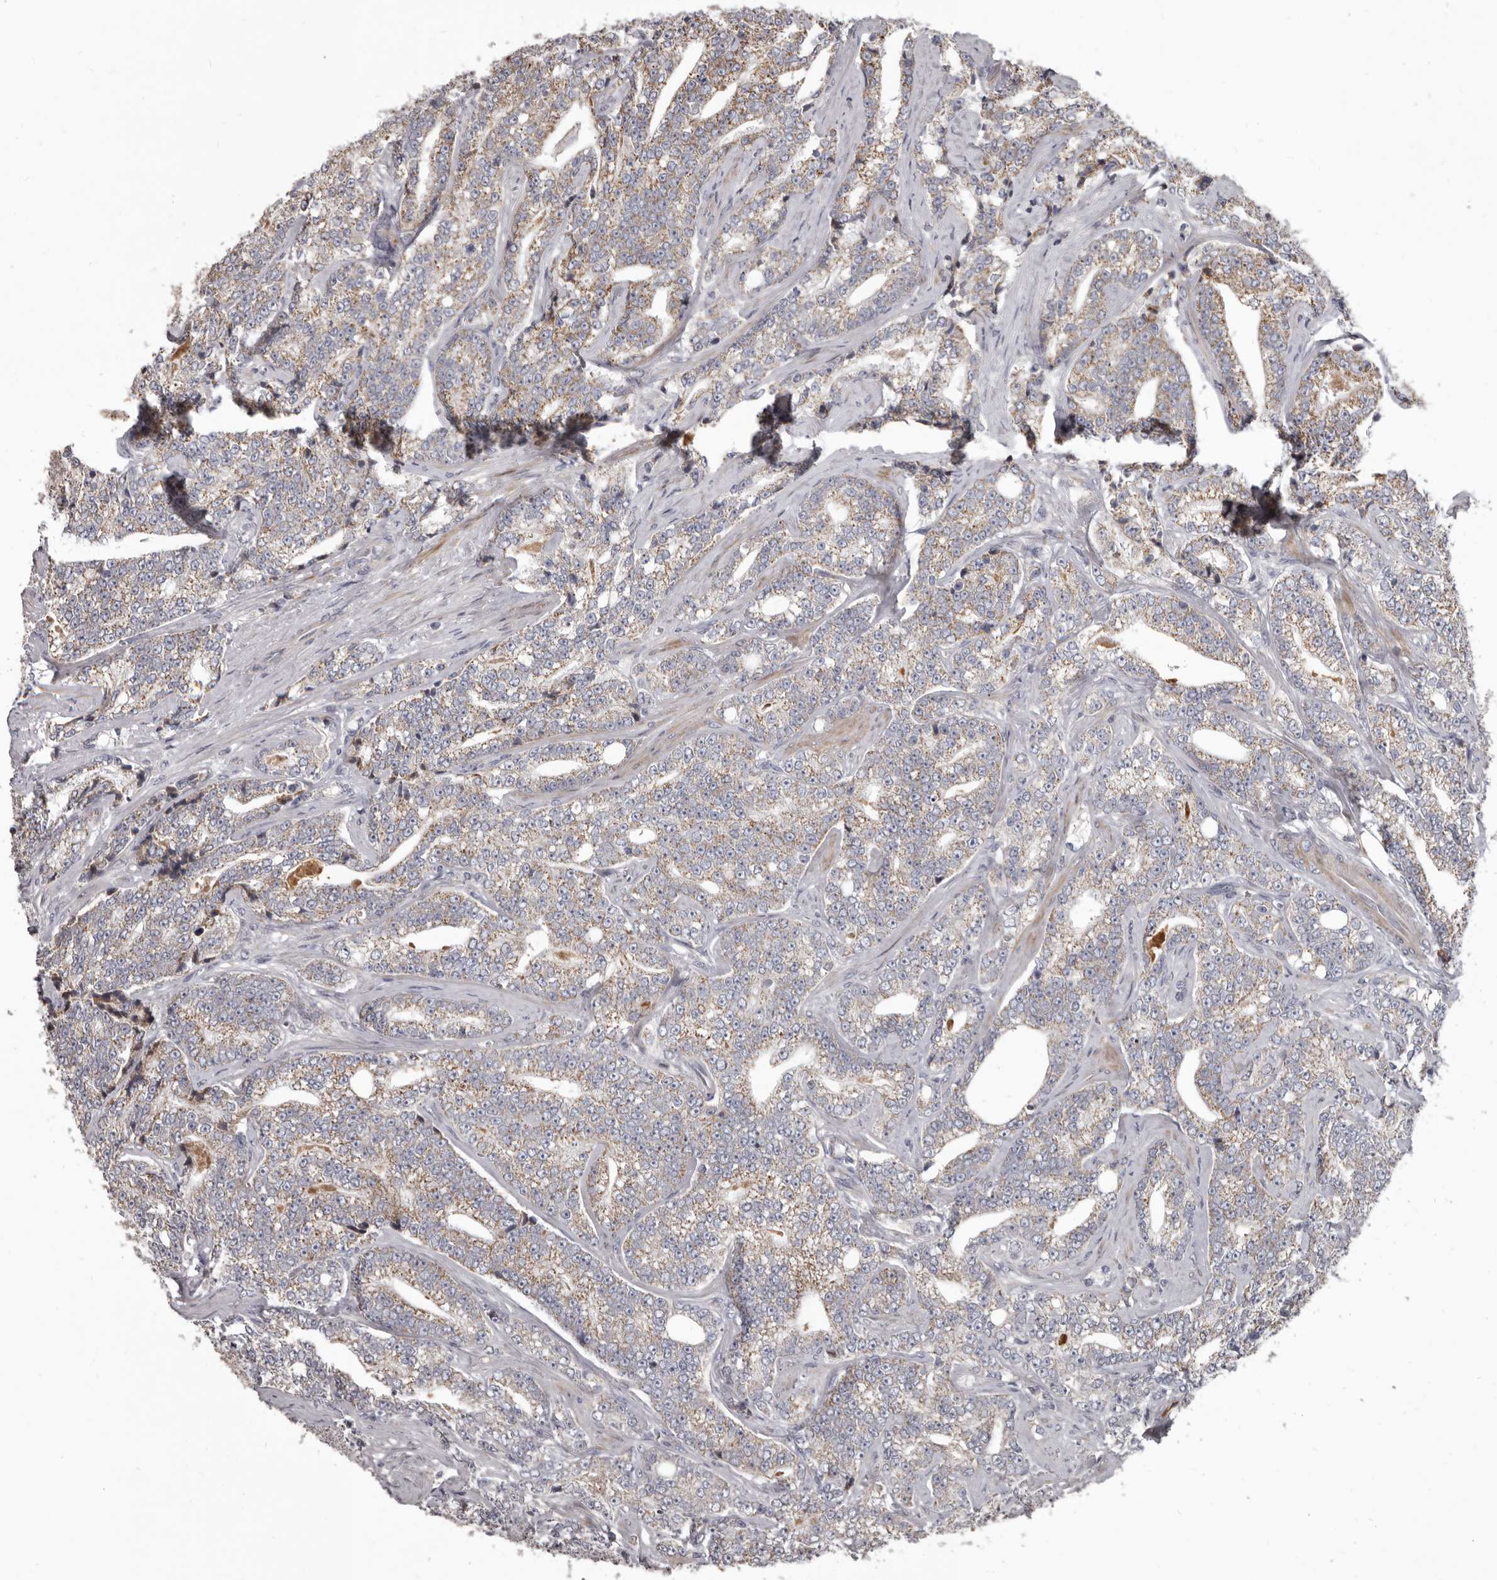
{"staining": {"intensity": "weak", "quantity": "25%-75%", "location": "cytoplasmic/membranous"}, "tissue": "prostate cancer", "cell_type": "Tumor cells", "image_type": "cancer", "snomed": [{"axis": "morphology", "description": "Adenocarcinoma, High grade"}, {"axis": "topography", "description": "Prostate and seminal vesicle, NOS"}], "caption": "Immunohistochemistry (IHC) (DAB) staining of prostate cancer reveals weak cytoplasmic/membranous protein positivity in approximately 25%-75% of tumor cells.", "gene": "ALDH5A1", "patient": {"sex": "male", "age": 67}}